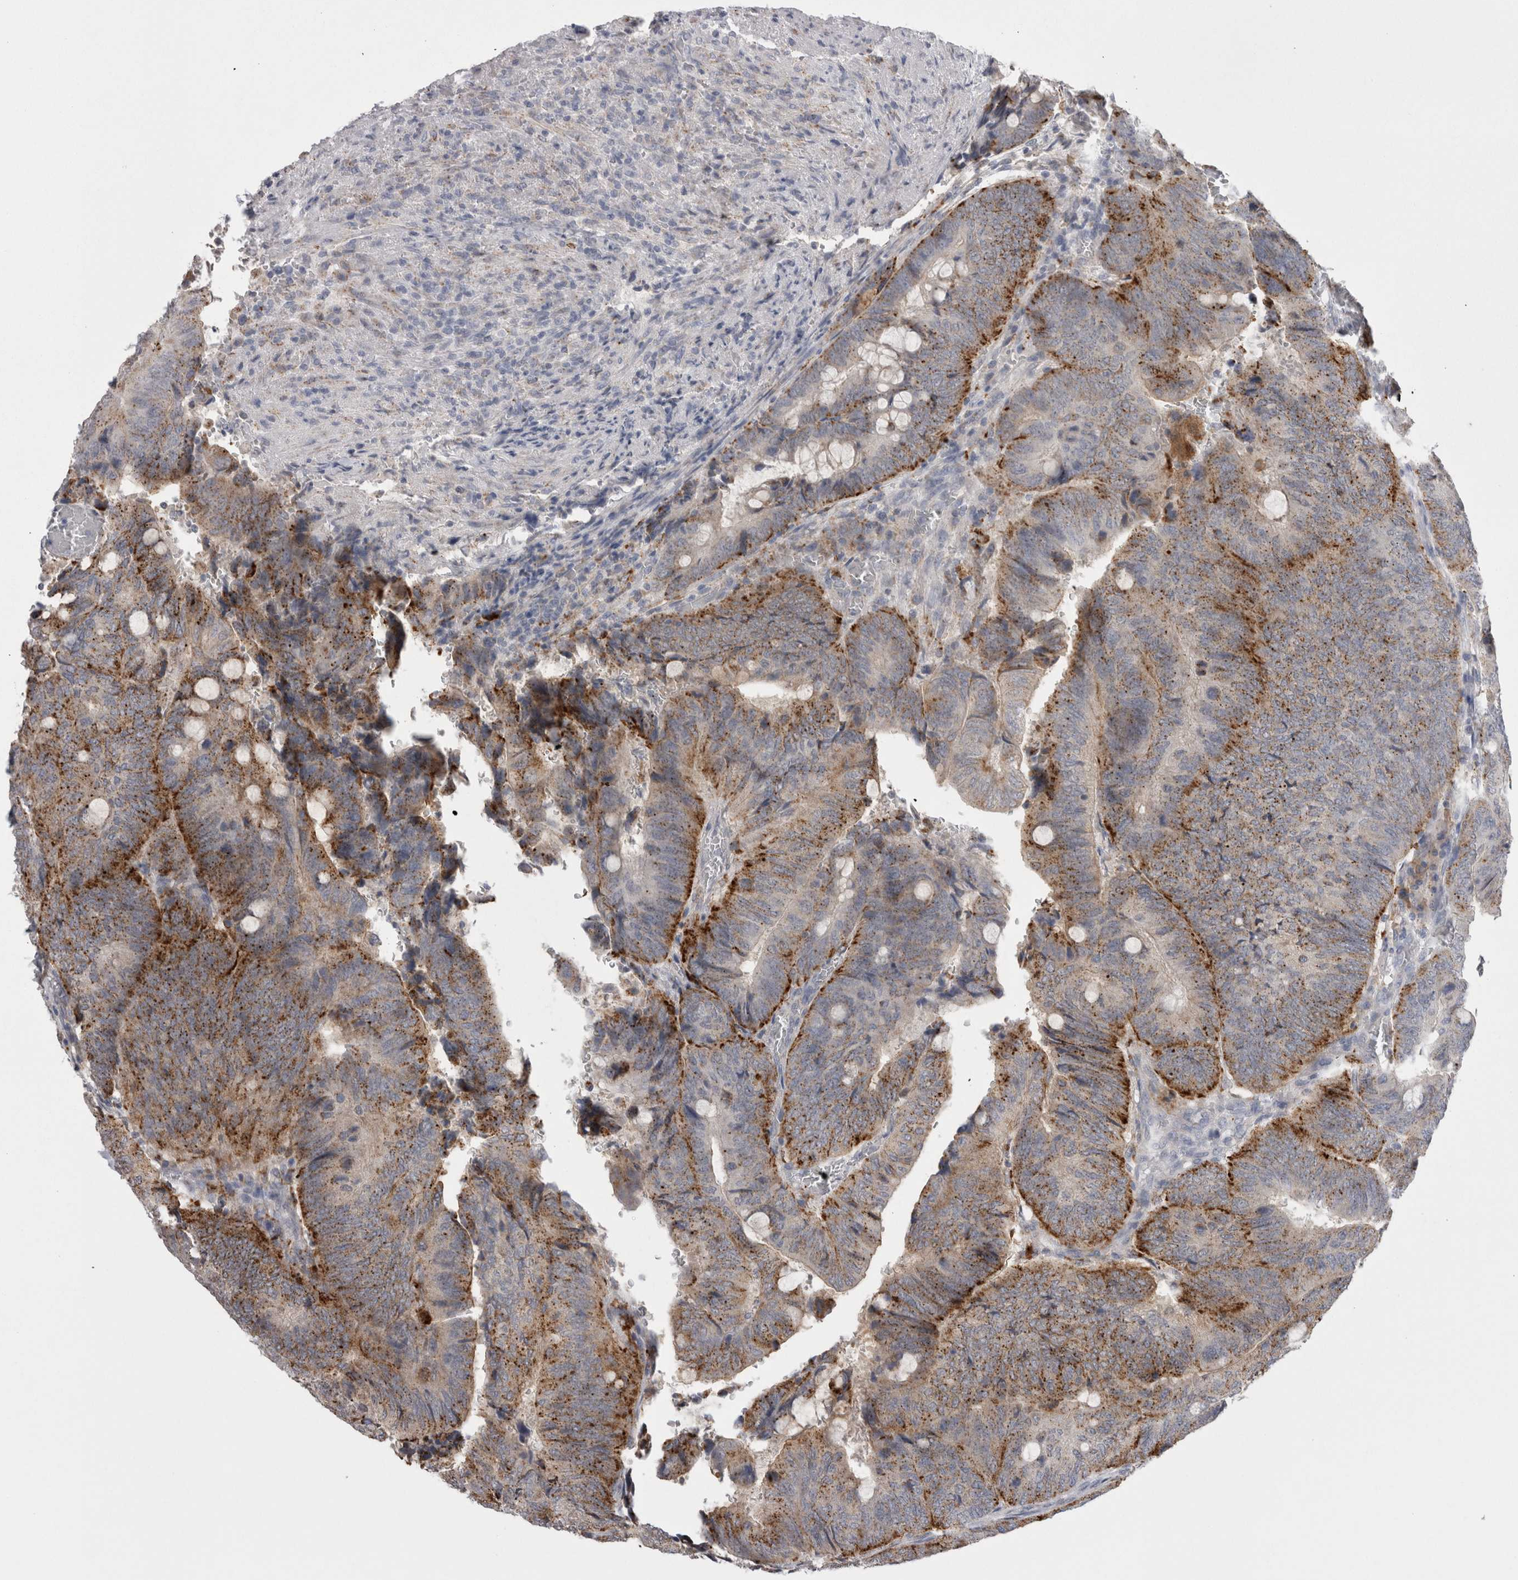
{"staining": {"intensity": "moderate", "quantity": "25%-75%", "location": "cytoplasmic/membranous"}, "tissue": "colorectal cancer", "cell_type": "Tumor cells", "image_type": "cancer", "snomed": [{"axis": "morphology", "description": "Normal tissue, NOS"}, {"axis": "morphology", "description": "Adenocarcinoma, NOS"}, {"axis": "topography", "description": "Rectum"}, {"axis": "topography", "description": "Peripheral nerve tissue"}], "caption": "Protein expression analysis of human colorectal cancer (adenocarcinoma) reveals moderate cytoplasmic/membranous expression in approximately 25%-75% of tumor cells. (IHC, brightfield microscopy, high magnification).", "gene": "EPDR1", "patient": {"sex": "male", "age": 92}}